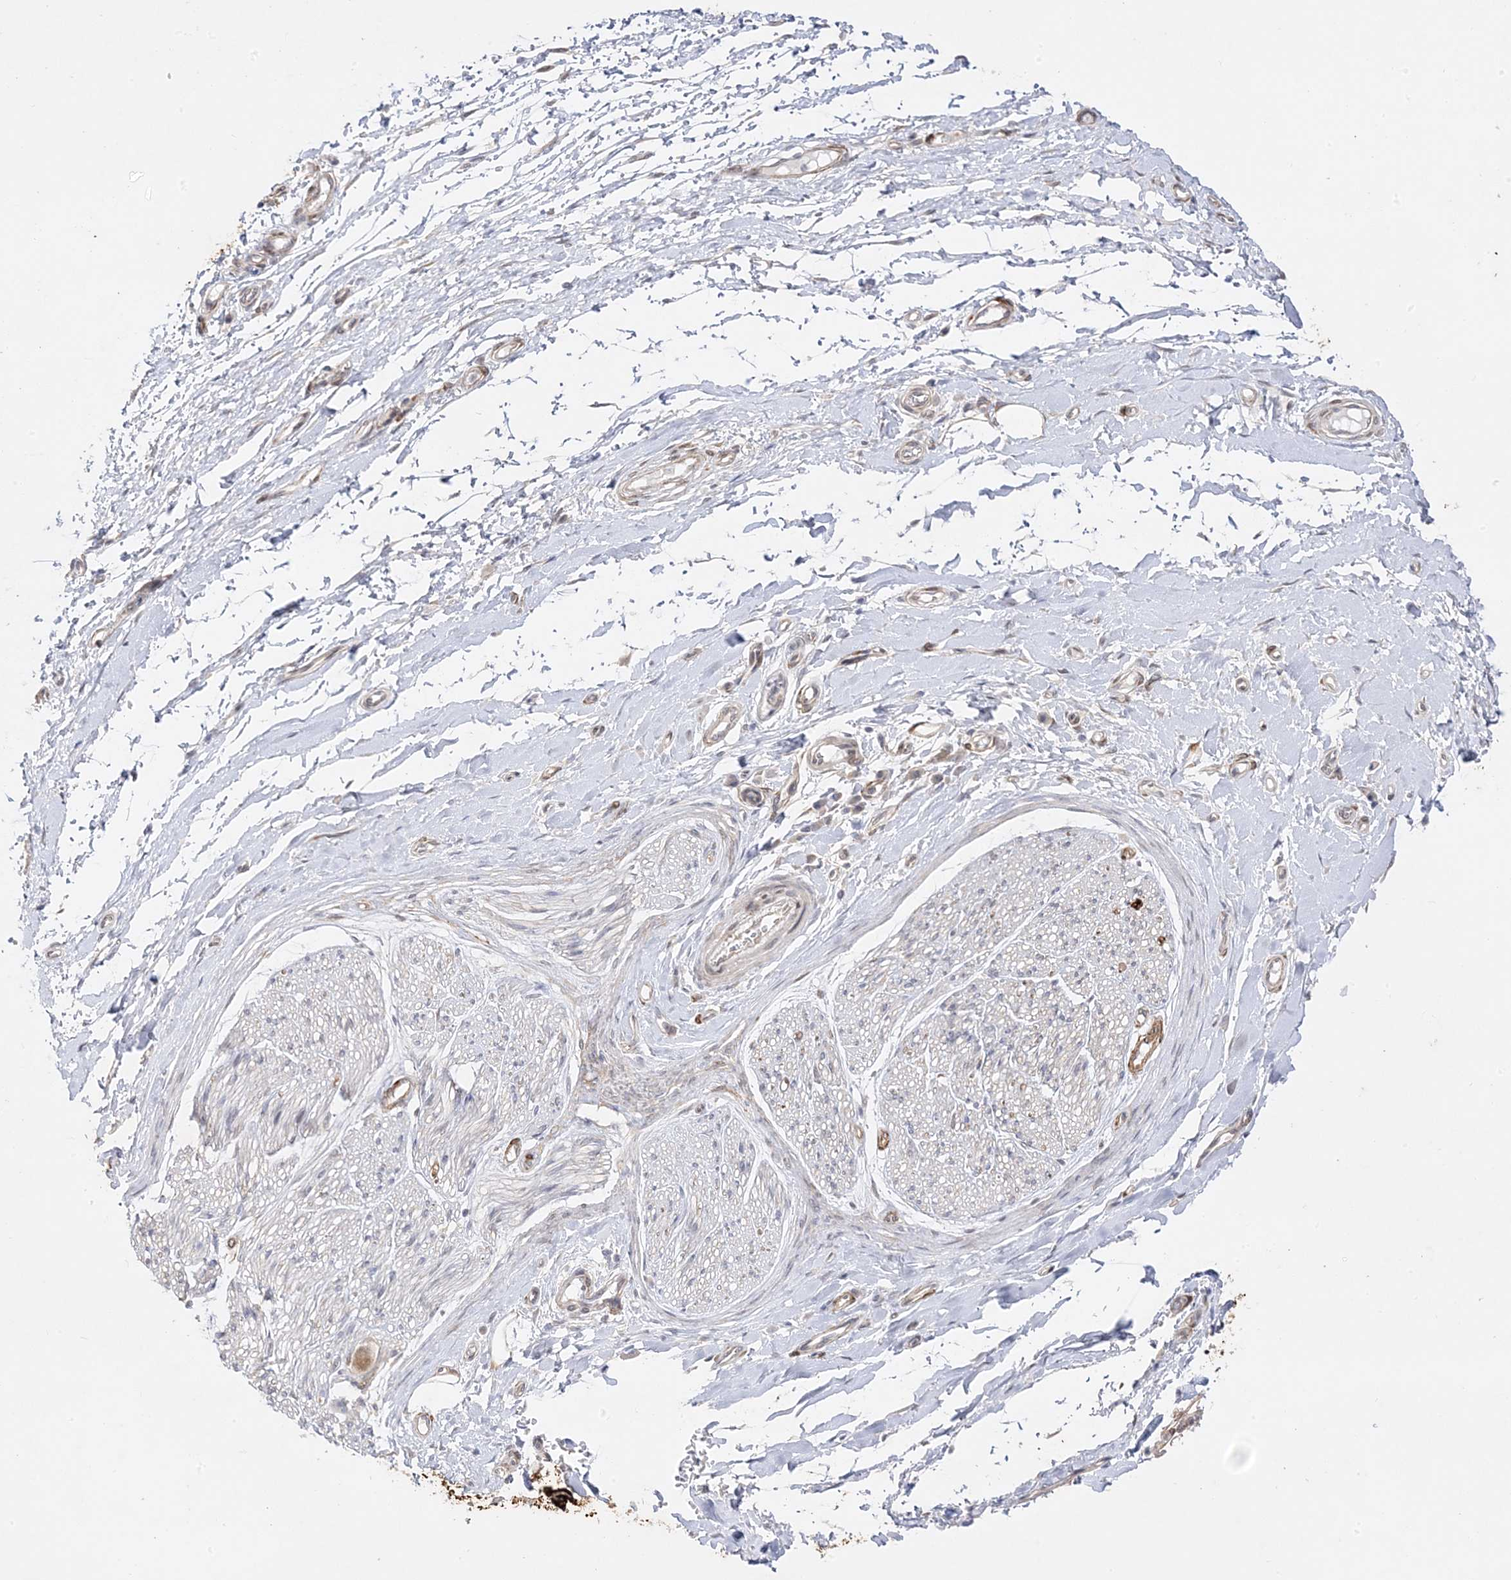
{"staining": {"intensity": "moderate", "quantity": ">75%", "location": "cytoplasmic/membranous"}, "tissue": "soft tissue", "cell_type": "Chondrocytes", "image_type": "normal", "snomed": [{"axis": "morphology", "description": "Normal tissue, NOS"}, {"axis": "morphology", "description": "Adenocarcinoma, NOS"}, {"axis": "topography", "description": "Stomach, upper"}, {"axis": "topography", "description": "Peripheral nerve tissue"}], "caption": "Immunohistochemistry of benign soft tissue exhibits medium levels of moderate cytoplasmic/membranous expression in approximately >75% of chondrocytes.", "gene": "C2CD2", "patient": {"sex": "male", "age": 62}}